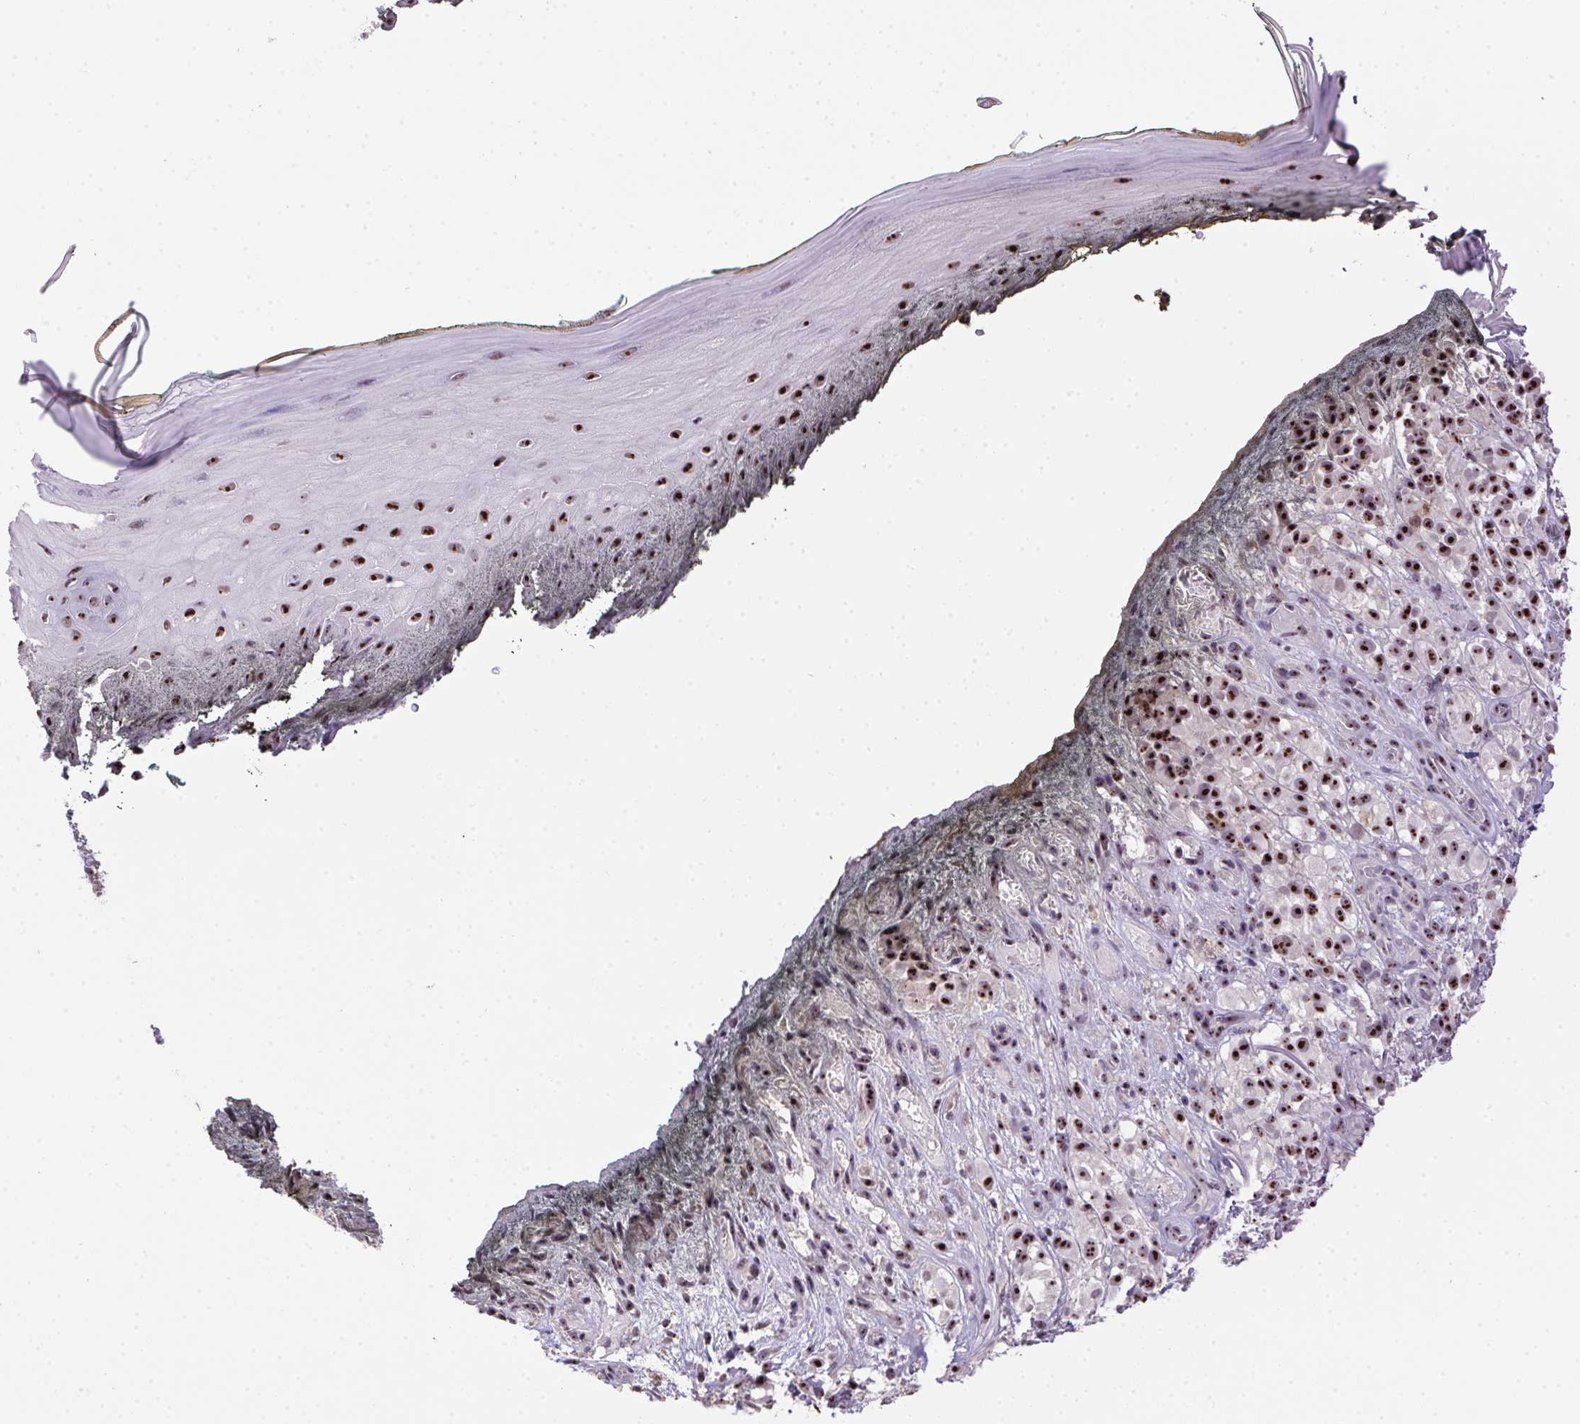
{"staining": {"intensity": "moderate", "quantity": ">75%", "location": "nuclear"}, "tissue": "melanoma", "cell_type": "Tumor cells", "image_type": "cancer", "snomed": [{"axis": "morphology", "description": "Malignant melanoma, NOS"}, {"axis": "topography", "description": "Skin"}], "caption": "Brown immunohistochemical staining in human malignant melanoma shows moderate nuclear staining in about >75% of tumor cells.", "gene": "BATF2", "patient": {"sex": "female", "age": 85}}